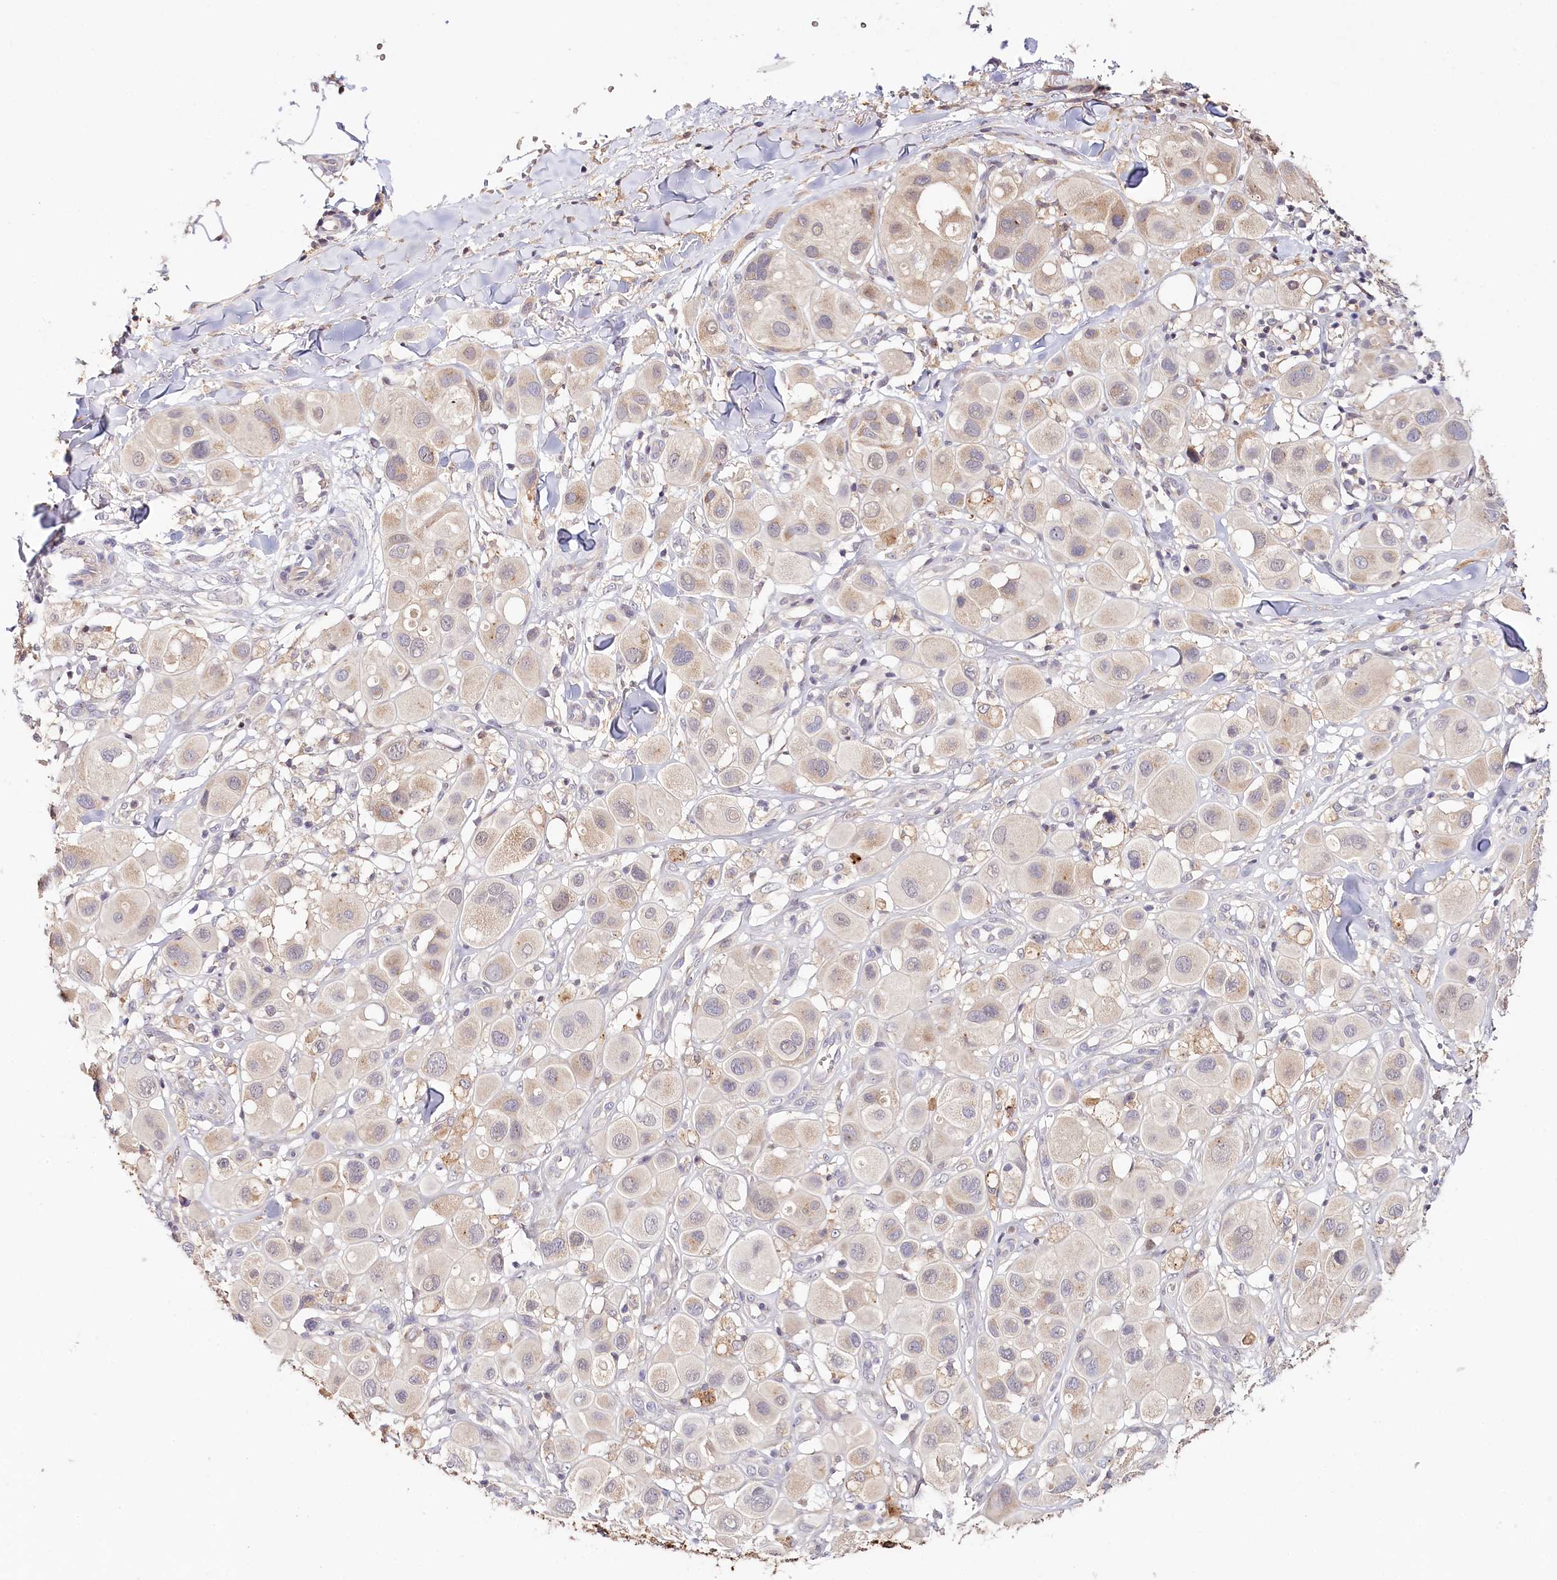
{"staining": {"intensity": "weak", "quantity": "<25%", "location": "cytoplasmic/membranous"}, "tissue": "melanoma", "cell_type": "Tumor cells", "image_type": "cancer", "snomed": [{"axis": "morphology", "description": "Malignant melanoma, Metastatic site"}, {"axis": "topography", "description": "Skin"}], "caption": "DAB (3,3'-diaminobenzidine) immunohistochemical staining of human melanoma displays no significant staining in tumor cells.", "gene": "DAPK1", "patient": {"sex": "male", "age": 41}}